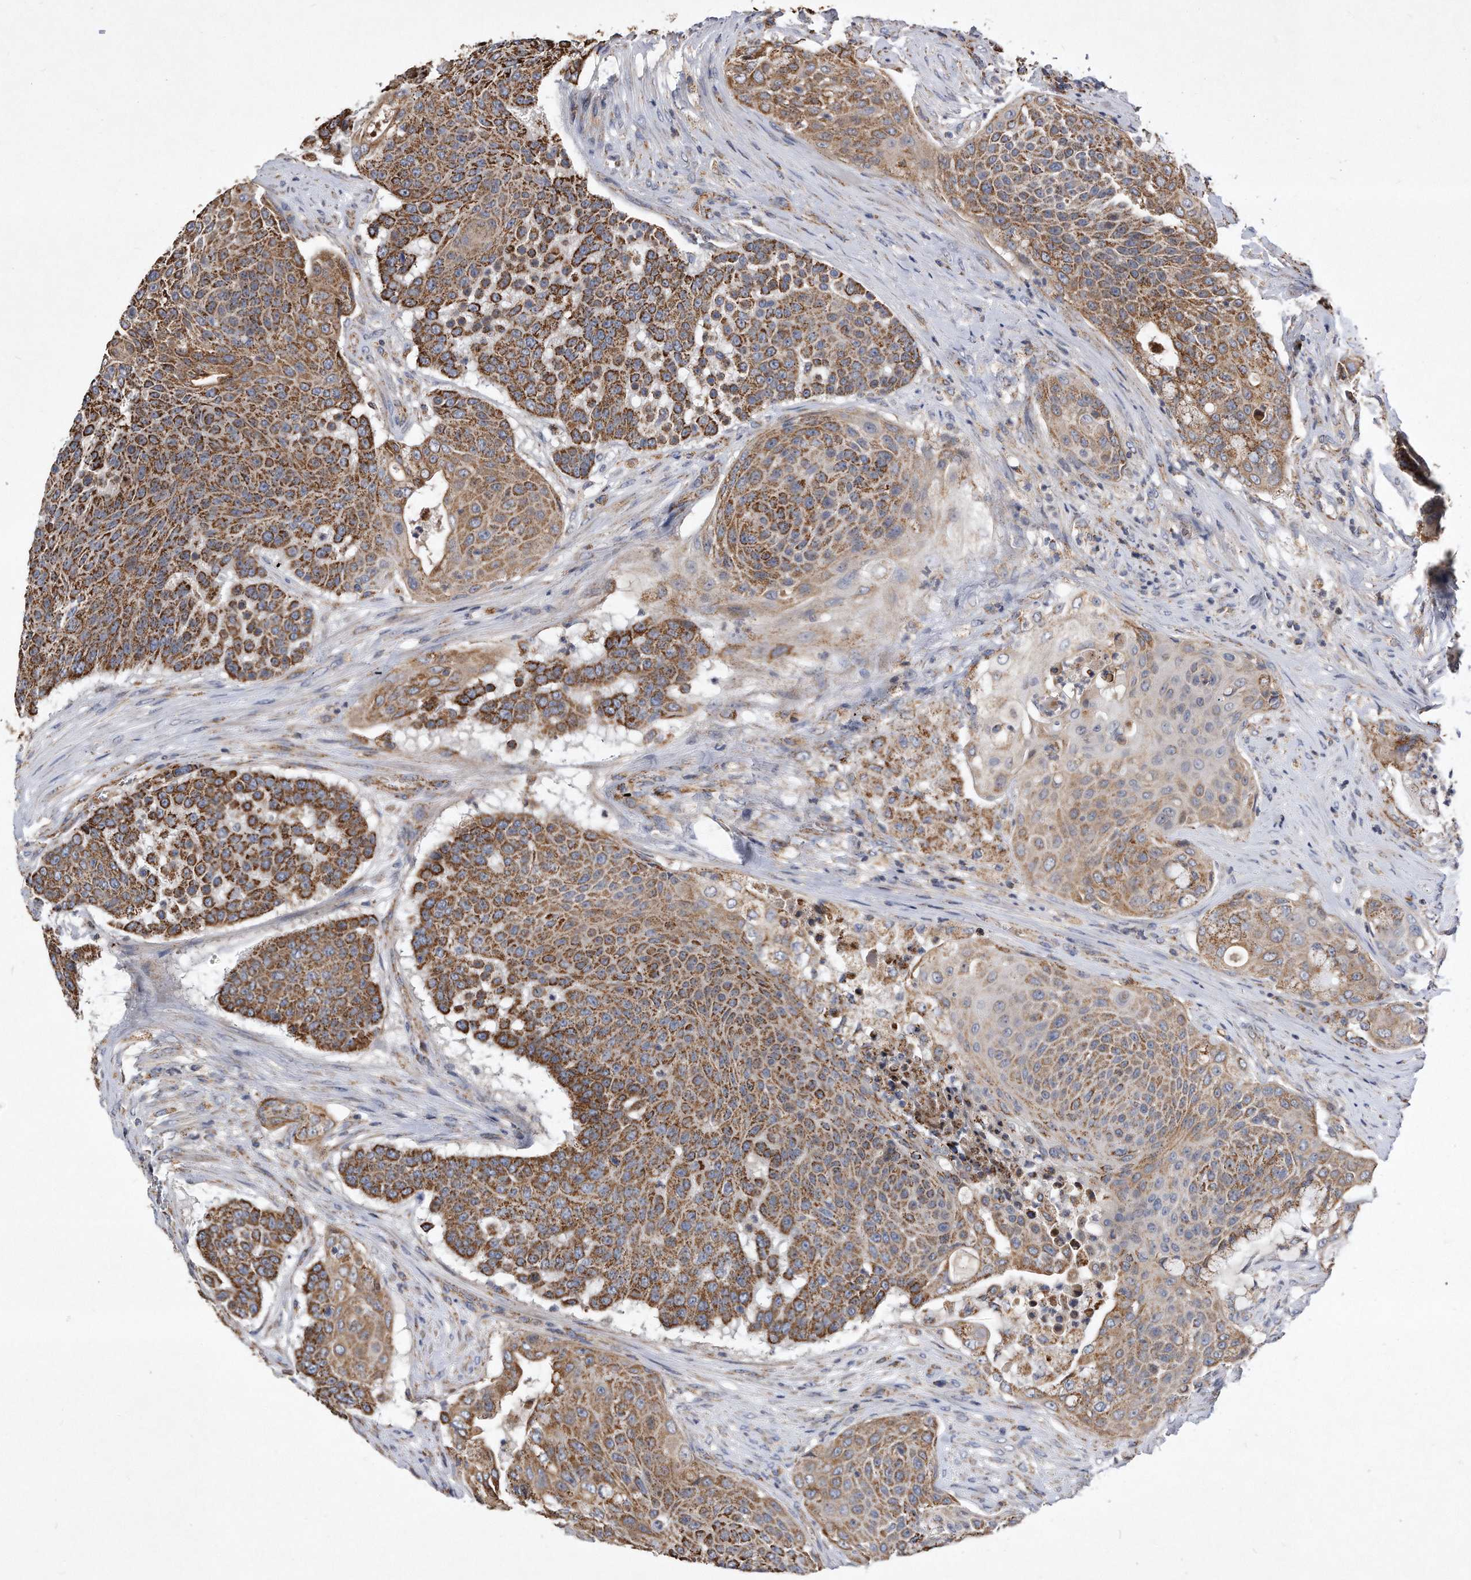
{"staining": {"intensity": "strong", "quantity": ">75%", "location": "cytoplasmic/membranous"}, "tissue": "urothelial cancer", "cell_type": "Tumor cells", "image_type": "cancer", "snomed": [{"axis": "morphology", "description": "Urothelial carcinoma, High grade"}, {"axis": "topography", "description": "Urinary bladder"}], "caption": "A high-resolution histopathology image shows immunohistochemistry staining of urothelial carcinoma (high-grade), which exhibits strong cytoplasmic/membranous positivity in approximately >75% of tumor cells. Using DAB (3,3'-diaminobenzidine) (brown) and hematoxylin (blue) stains, captured at high magnification using brightfield microscopy.", "gene": "PPP5C", "patient": {"sex": "female", "age": 63}}